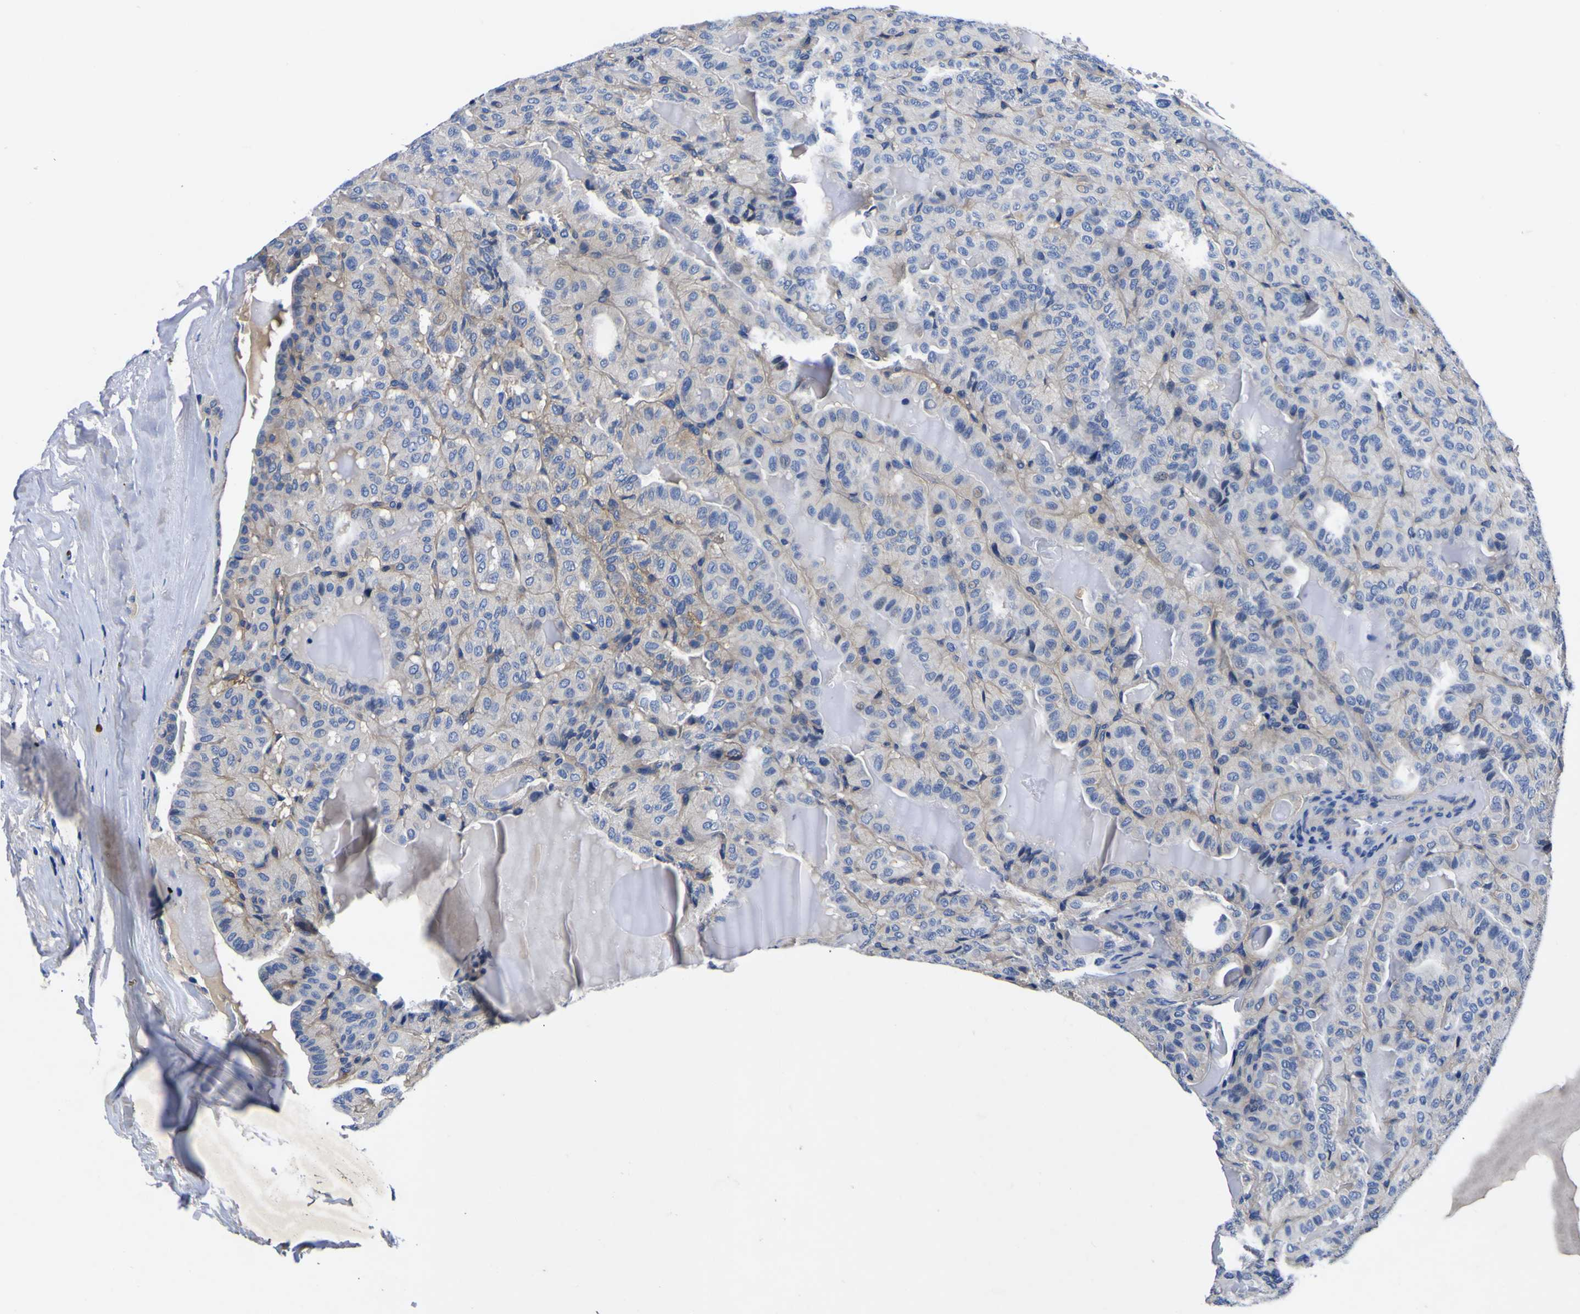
{"staining": {"intensity": "negative", "quantity": "none", "location": "none"}, "tissue": "thyroid cancer", "cell_type": "Tumor cells", "image_type": "cancer", "snomed": [{"axis": "morphology", "description": "Papillary adenocarcinoma, NOS"}, {"axis": "topography", "description": "Thyroid gland"}], "caption": "A high-resolution image shows immunohistochemistry staining of thyroid papillary adenocarcinoma, which displays no significant positivity in tumor cells.", "gene": "VASN", "patient": {"sex": "male", "age": 77}}